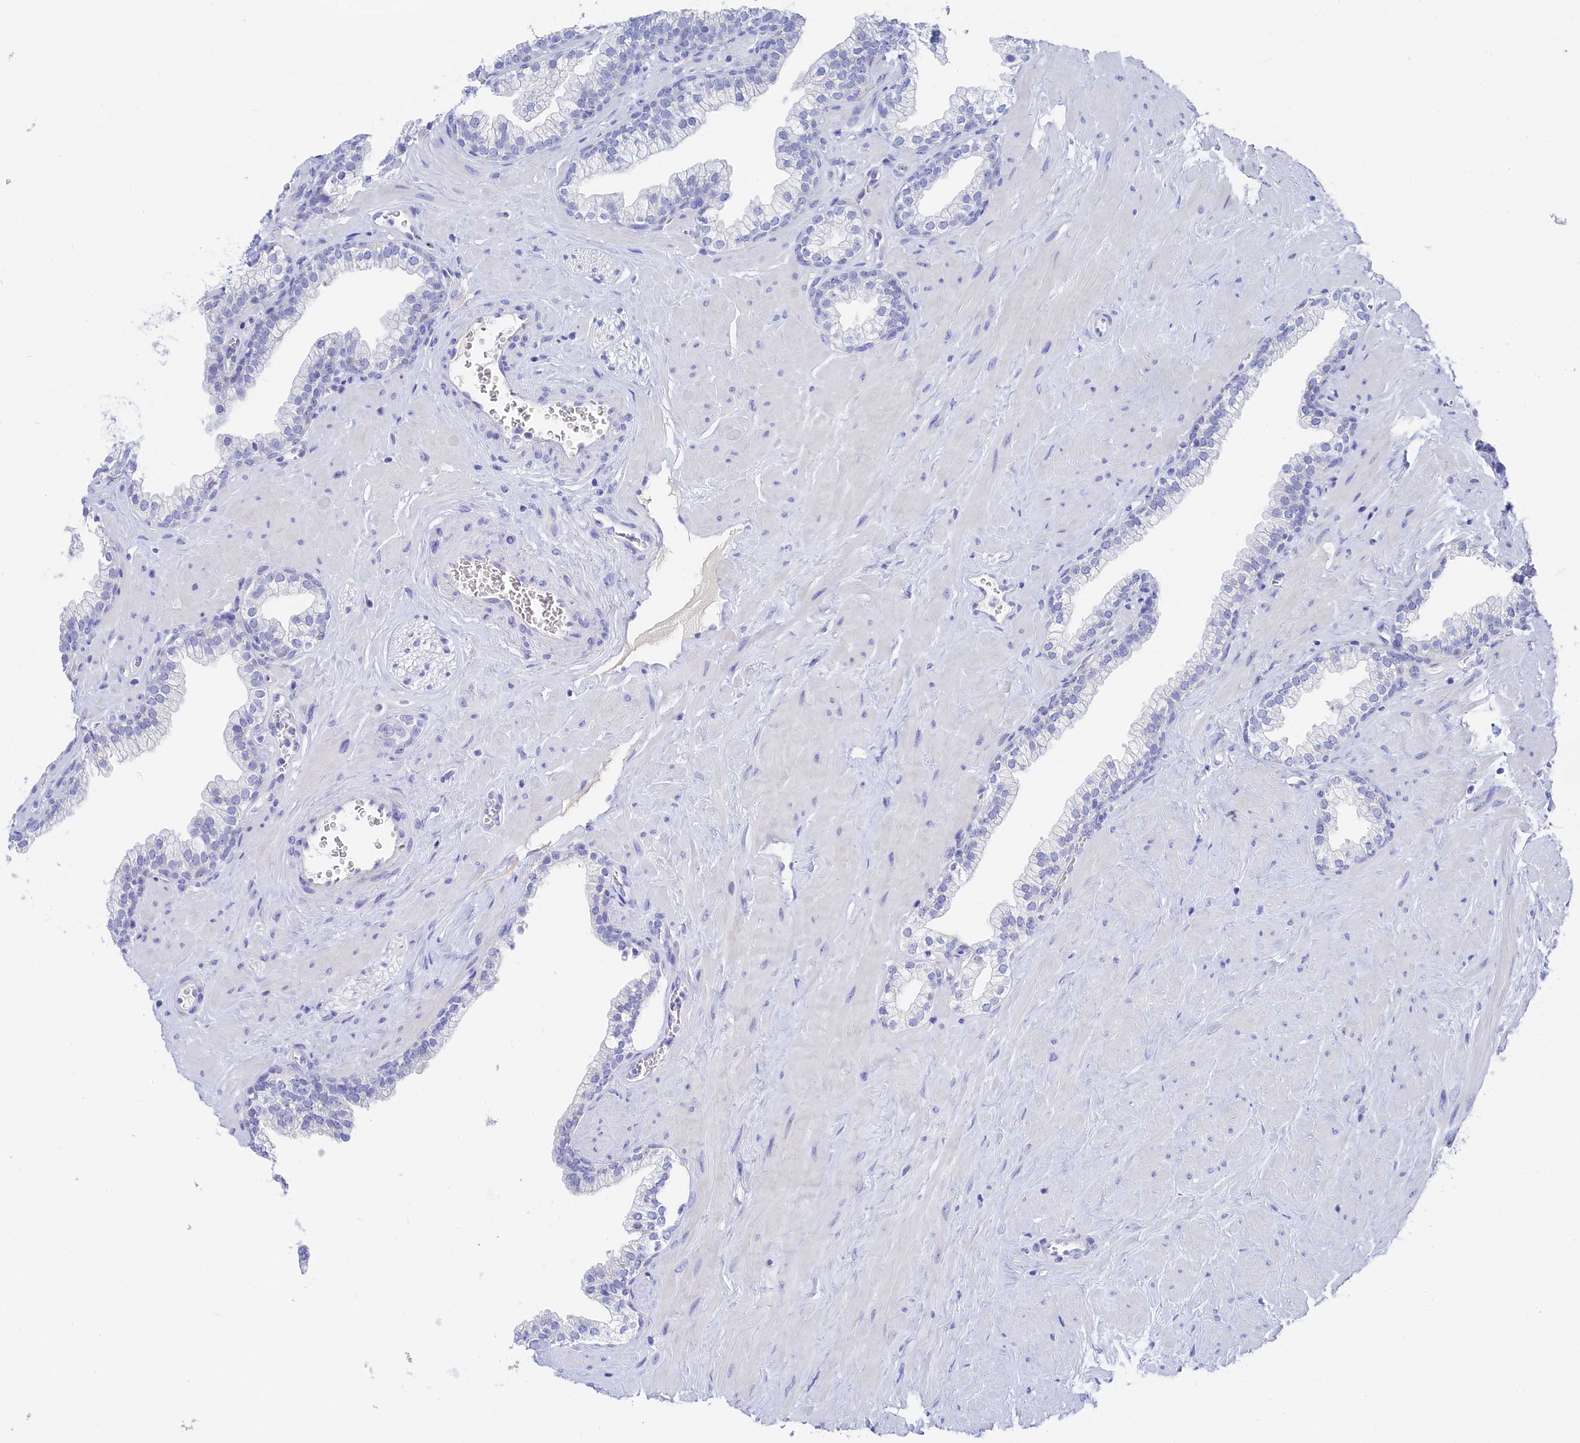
{"staining": {"intensity": "negative", "quantity": "none", "location": "none"}, "tissue": "prostate", "cell_type": "Glandular cells", "image_type": "normal", "snomed": [{"axis": "morphology", "description": "Normal tissue, NOS"}, {"axis": "morphology", "description": "Urothelial carcinoma, Low grade"}, {"axis": "topography", "description": "Urinary bladder"}, {"axis": "topography", "description": "Prostate"}], "caption": "Histopathology image shows no protein expression in glandular cells of unremarkable prostate. Brightfield microscopy of immunohistochemistry stained with DAB (3,3'-diaminobenzidine) (brown) and hematoxylin (blue), captured at high magnification.", "gene": "TRIM10", "patient": {"sex": "male", "age": 60}}